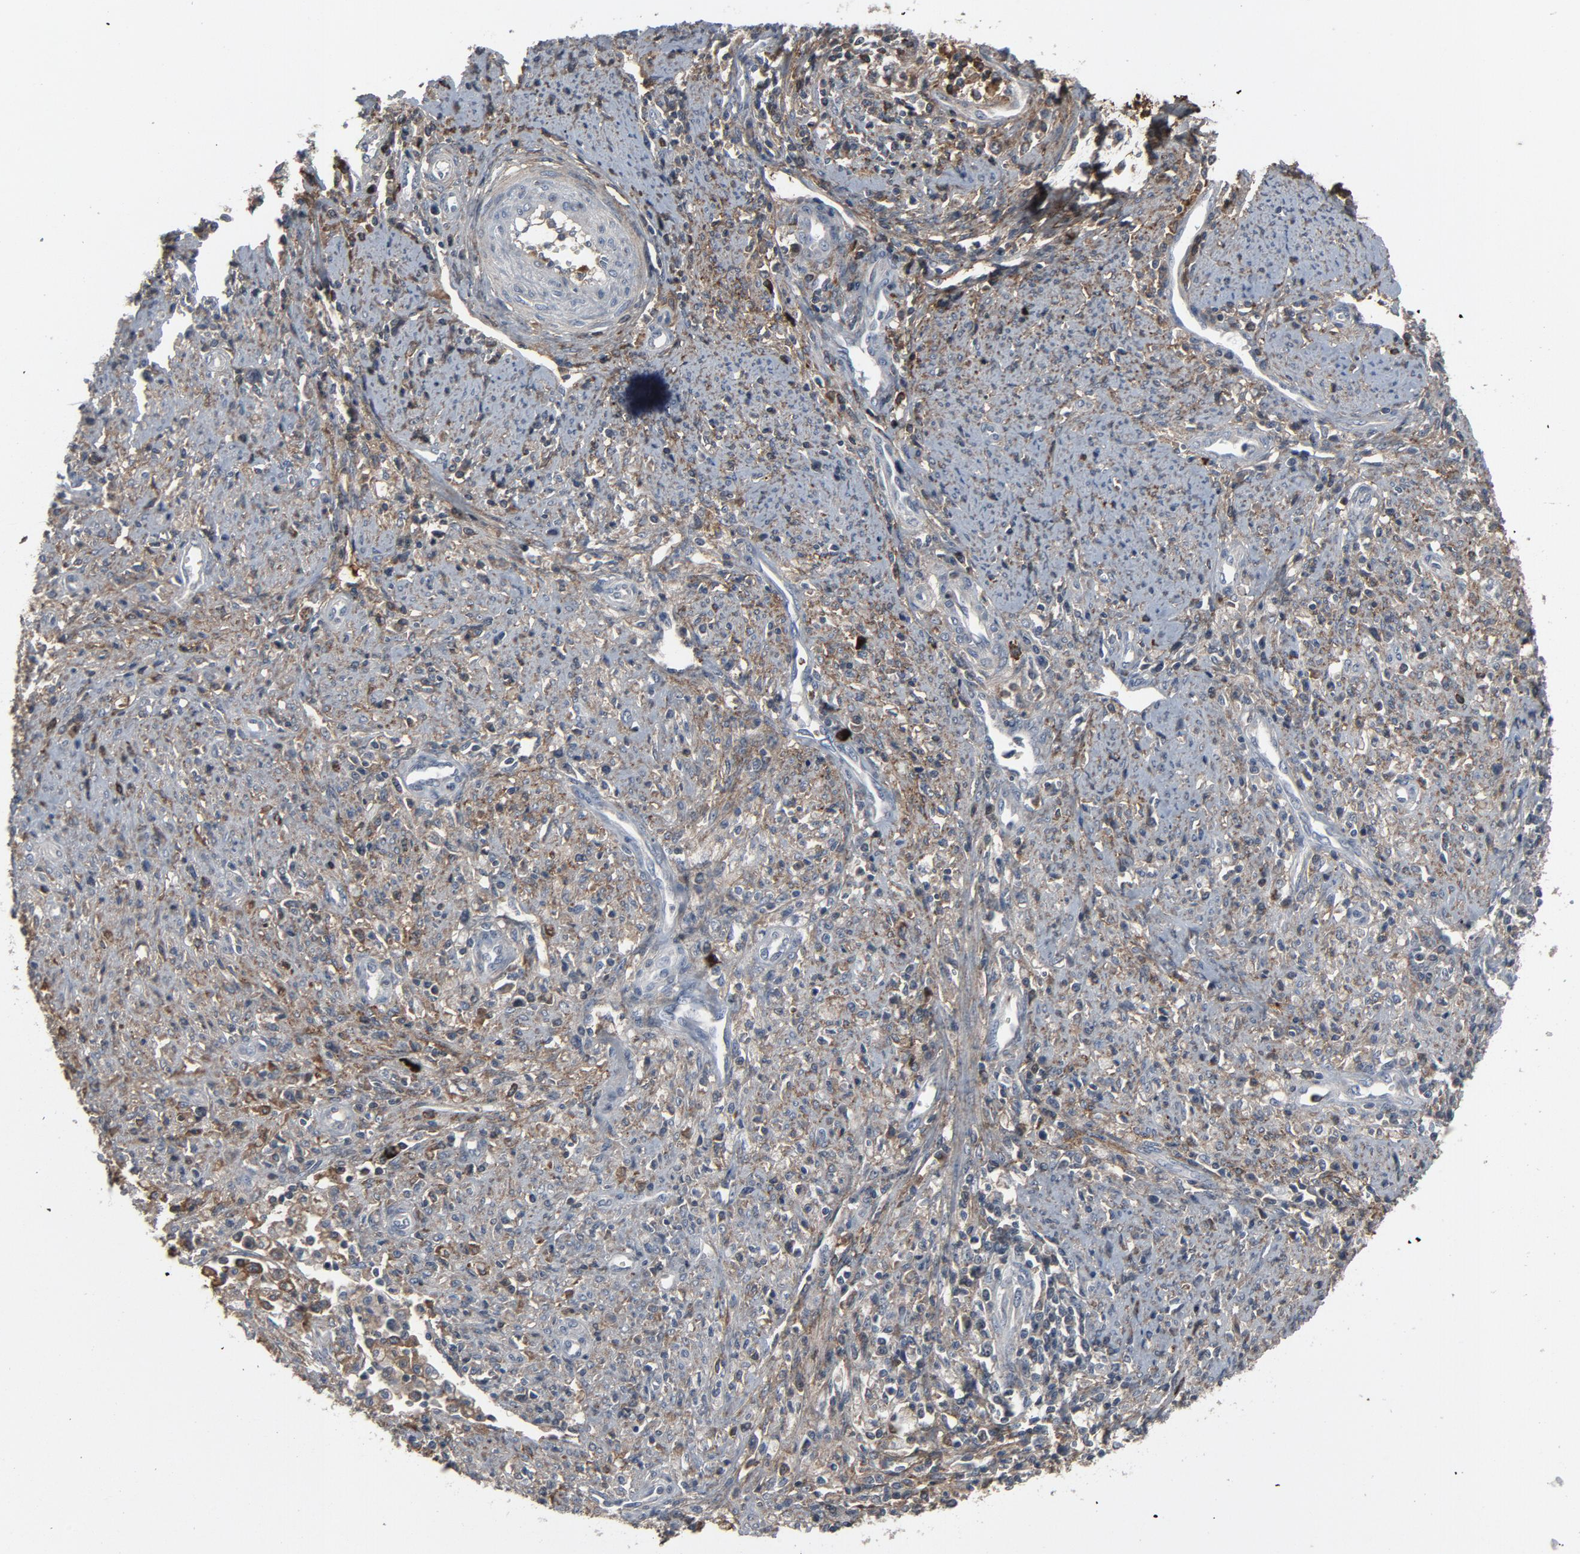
{"staining": {"intensity": "negative", "quantity": "none", "location": "none"}, "tissue": "cervical cancer", "cell_type": "Tumor cells", "image_type": "cancer", "snomed": [{"axis": "morphology", "description": "Adenocarcinoma, NOS"}, {"axis": "topography", "description": "Cervix"}], "caption": "Immunohistochemical staining of human adenocarcinoma (cervical) shows no significant positivity in tumor cells.", "gene": "PDZD4", "patient": {"sex": "female", "age": 36}}